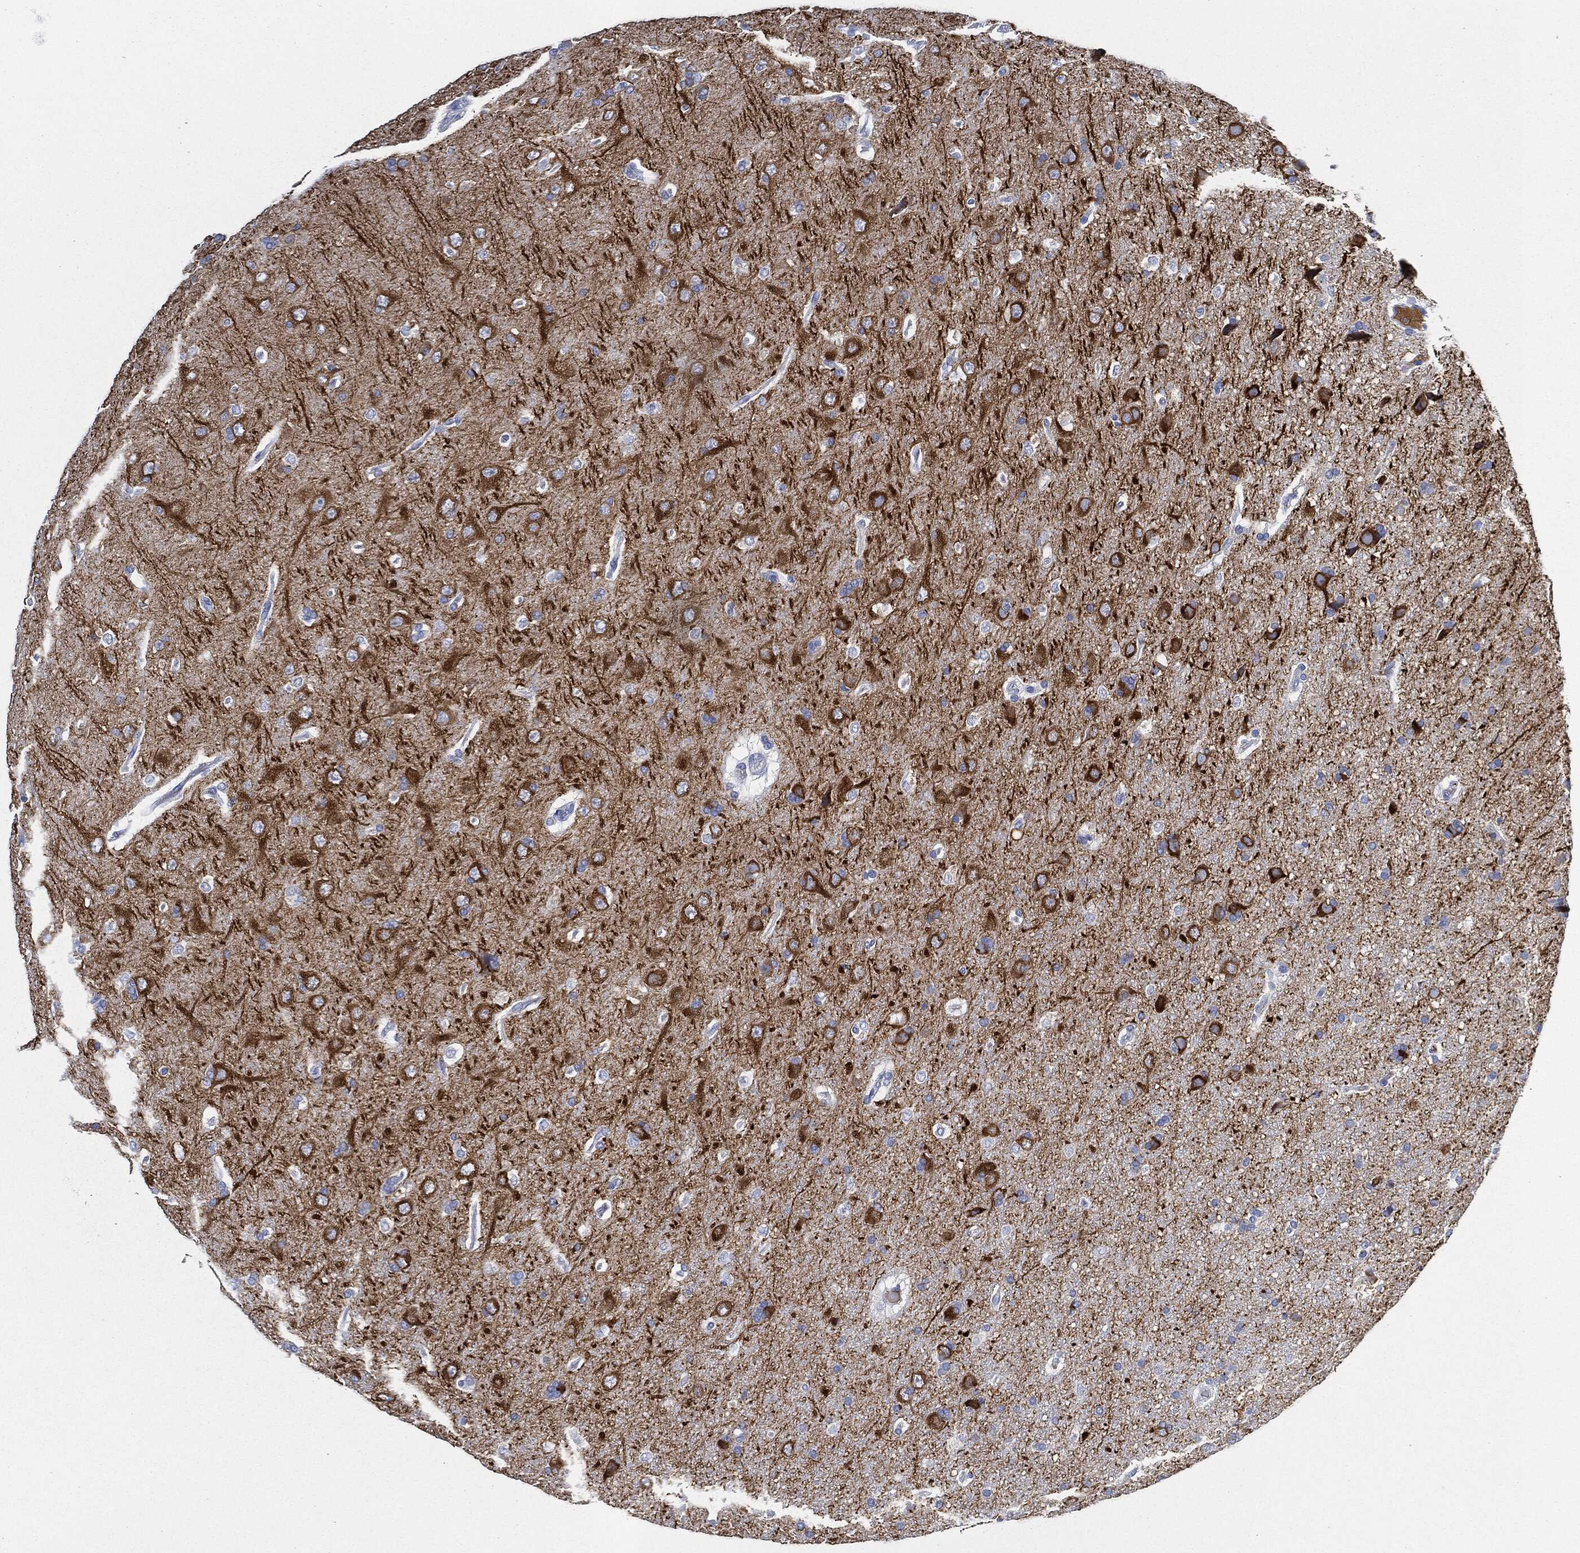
{"staining": {"intensity": "negative", "quantity": "none", "location": "none"}, "tissue": "glioma", "cell_type": "Tumor cells", "image_type": "cancer", "snomed": [{"axis": "morphology", "description": "Glioma, malignant, NOS"}, {"axis": "topography", "description": "Cerebral cortex"}], "caption": "Immunohistochemistry (IHC) of glioma exhibits no staining in tumor cells. Brightfield microscopy of immunohistochemistry (IHC) stained with DAB (brown) and hematoxylin (blue), captured at high magnification.", "gene": "IGLV6-57", "patient": {"sex": "male", "age": 58}}